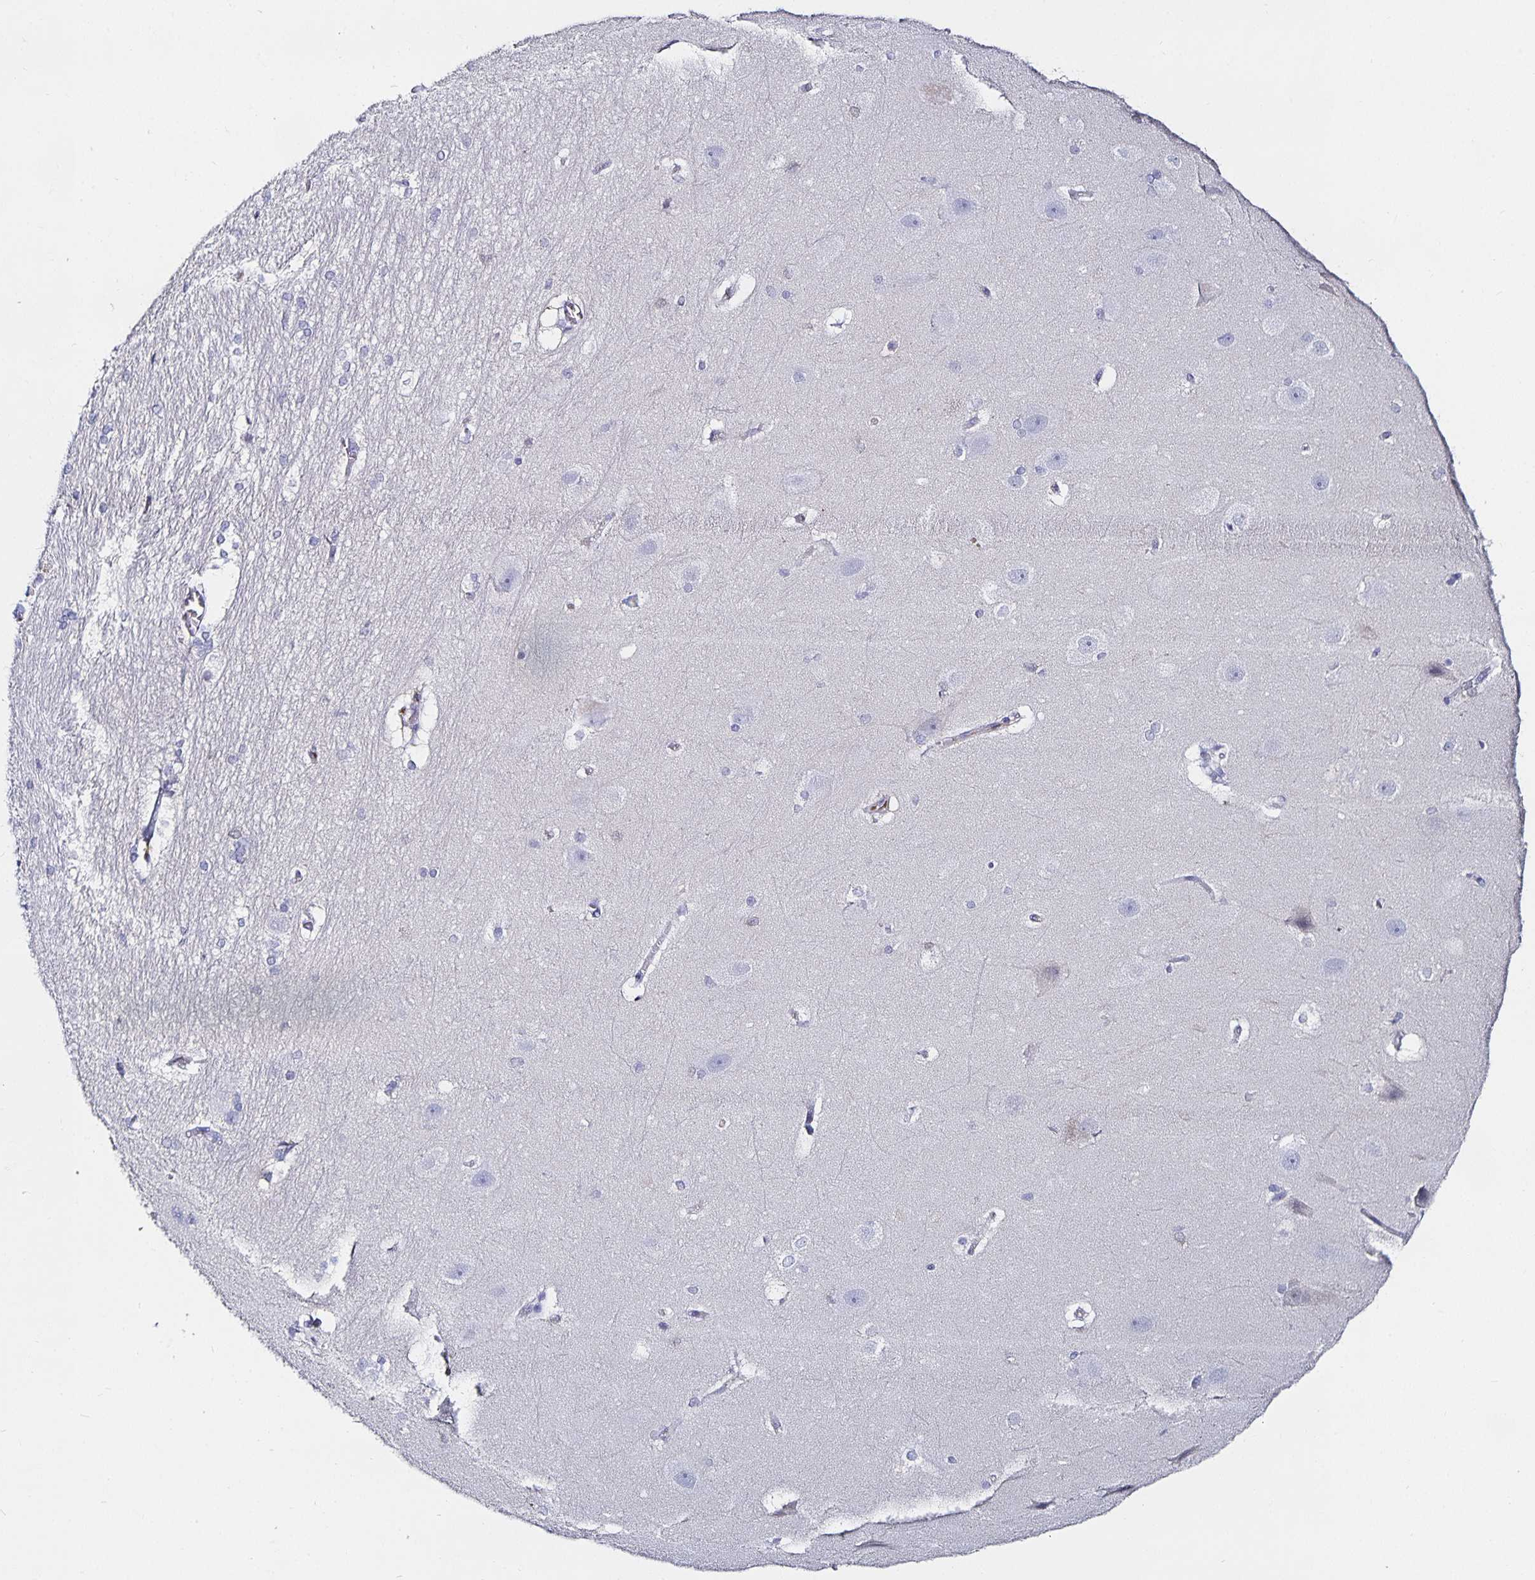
{"staining": {"intensity": "negative", "quantity": "none", "location": "none"}, "tissue": "hippocampus", "cell_type": "Glial cells", "image_type": "normal", "snomed": [{"axis": "morphology", "description": "Normal tissue, NOS"}, {"axis": "topography", "description": "Cerebral cortex"}, {"axis": "topography", "description": "Hippocampus"}], "caption": "Immunohistochemical staining of normal hippocampus displays no significant staining in glial cells. (Brightfield microscopy of DAB (3,3'-diaminobenzidine) immunohistochemistry (IHC) at high magnification).", "gene": "TTR", "patient": {"sex": "female", "age": 19}}